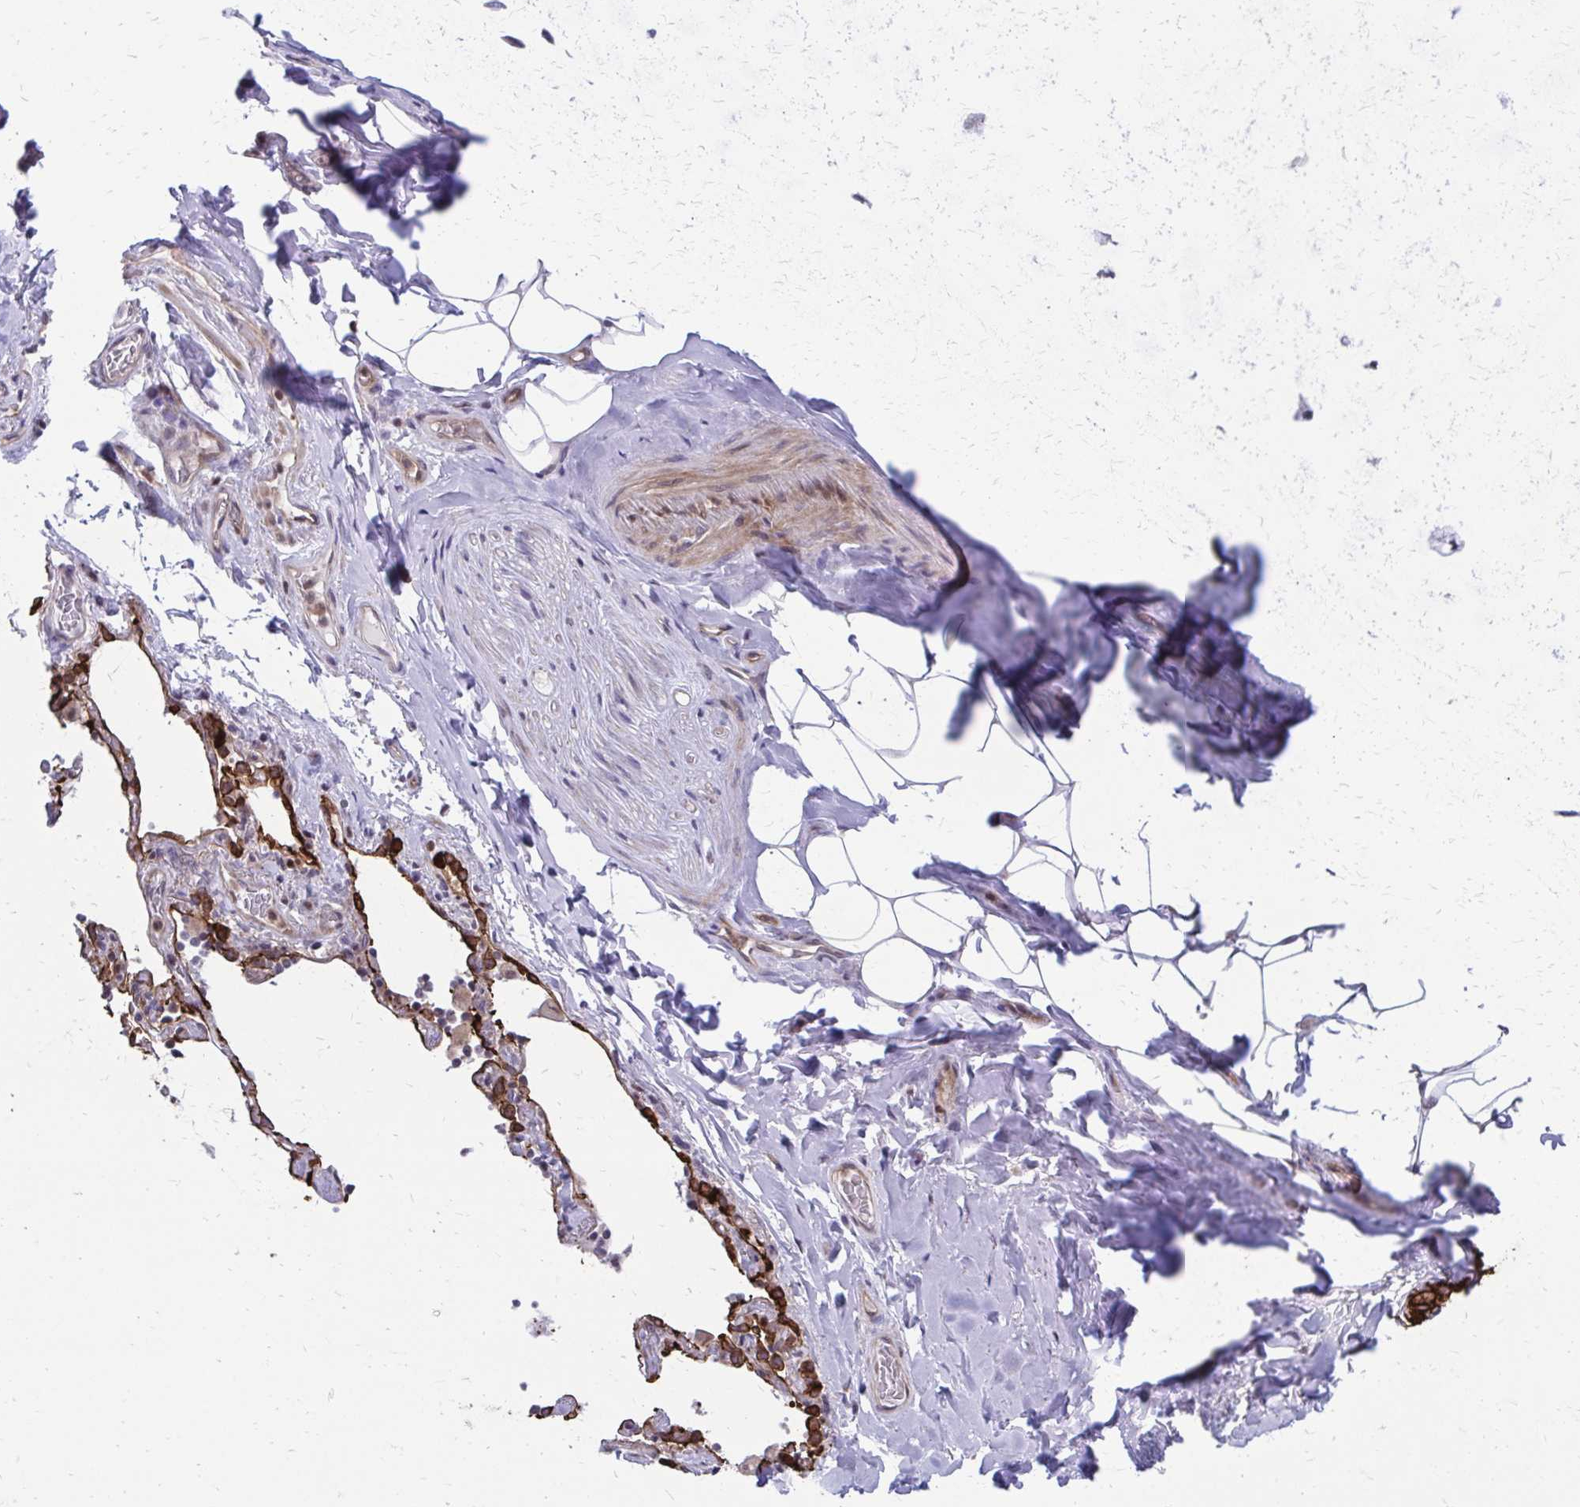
{"staining": {"intensity": "negative", "quantity": "none", "location": "none"}, "tissue": "adipose tissue", "cell_type": "Adipocytes", "image_type": "normal", "snomed": [{"axis": "morphology", "description": "Normal tissue, NOS"}, {"axis": "topography", "description": "Cartilage tissue"}, {"axis": "topography", "description": "Bronchus"}], "caption": "Immunohistochemical staining of benign human adipose tissue exhibits no significant positivity in adipocytes.", "gene": "ANKRD30B", "patient": {"sex": "male", "age": 64}}